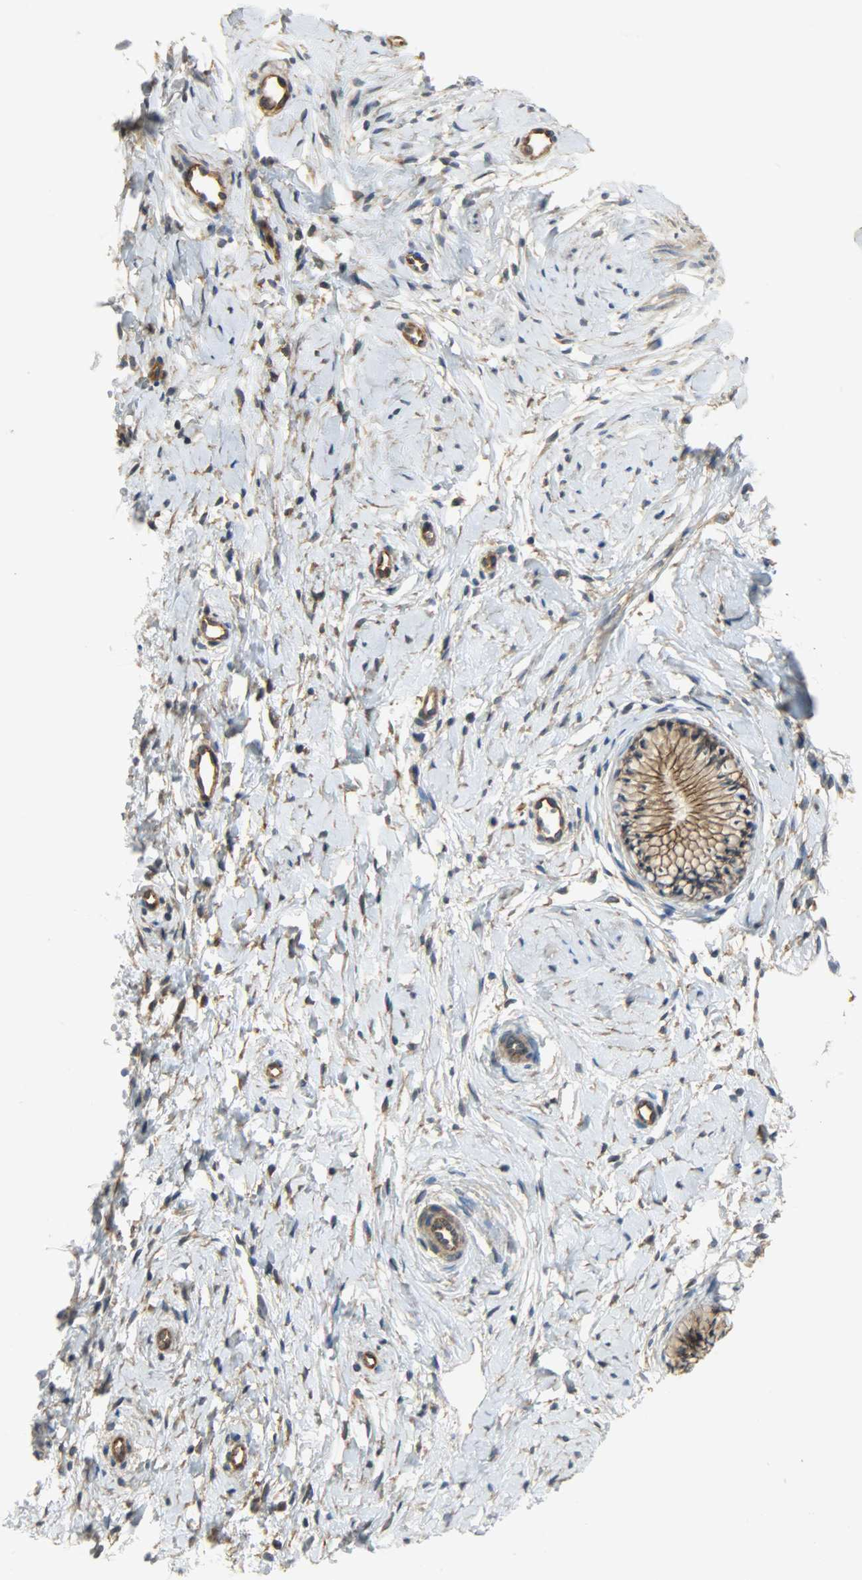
{"staining": {"intensity": "strong", "quantity": ">75%", "location": "cytoplasmic/membranous"}, "tissue": "cervix", "cell_type": "Glandular cells", "image_type": "normal", "snomed": [{"axis": "morphology", "description": "Normal tissue, NOS"}, {"axis": "topography", "description": "Cervix"}], "caption": "Protein staining of unremarkable cervix exhibits strong cytoplasmic/membranous expression in about >75% of glandular cells.", "gene": "KIAA1217", "patient": {"sex": "female", "age": 46}}